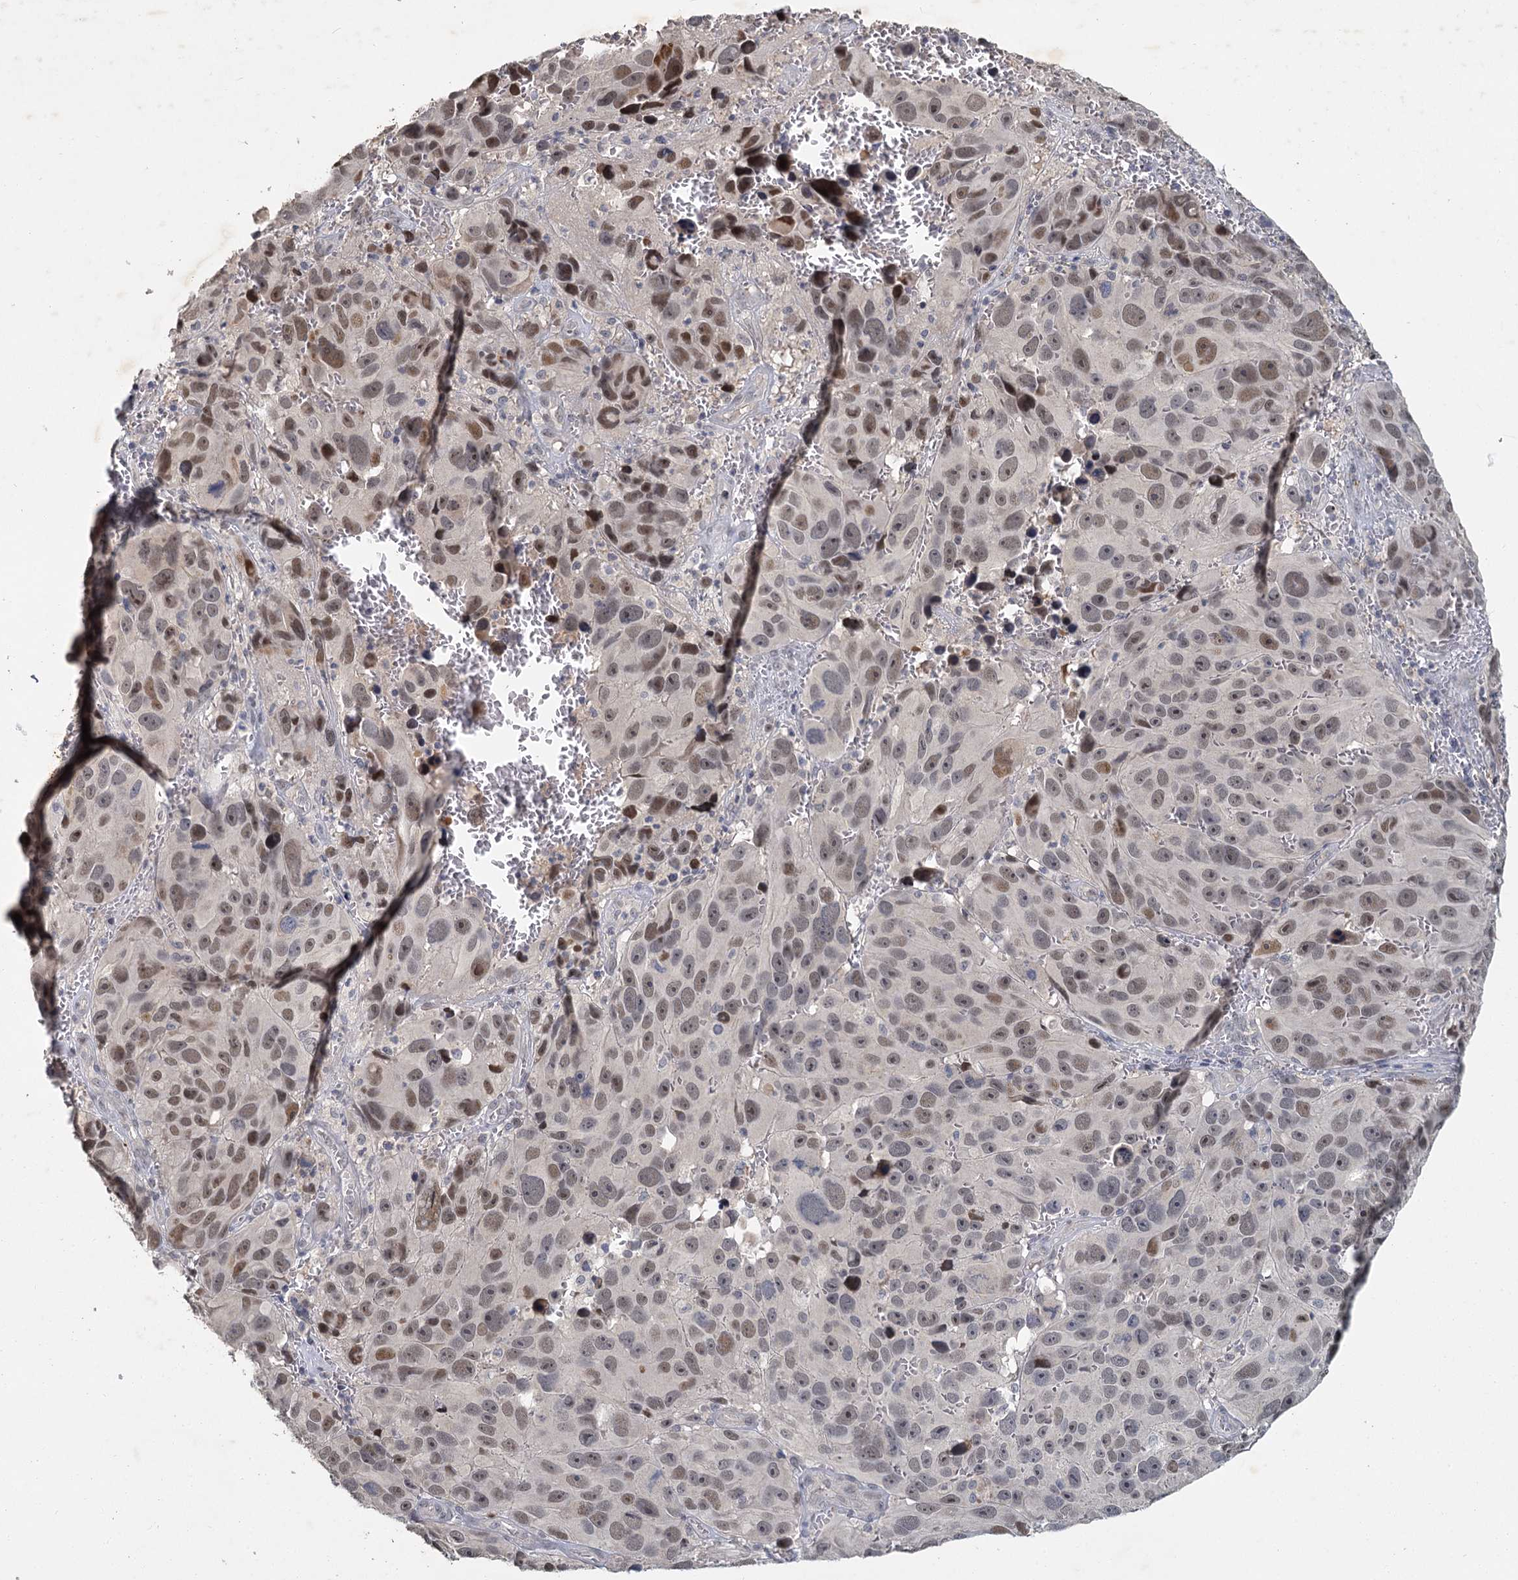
{"staining": {"intensity": "moderate", "quantity": "25%-75%", "location": "nuclear"}, "tissue": "melanoma", "cell_type": "Tumor cells", "image_type": "cancer", "snomed": [{"axis": "morphology", "description": "Malignant melanoma, NOS"}, {"axis": "topography", "description": "Skin"}], "caption": "This is an image of immunohistochemistry (IHC) staining of melanoma, which shows moderate staining in the nuclear of tumor cells.", "gene": "MUCL1", "patient": {"sex": "male", "age": 84}}